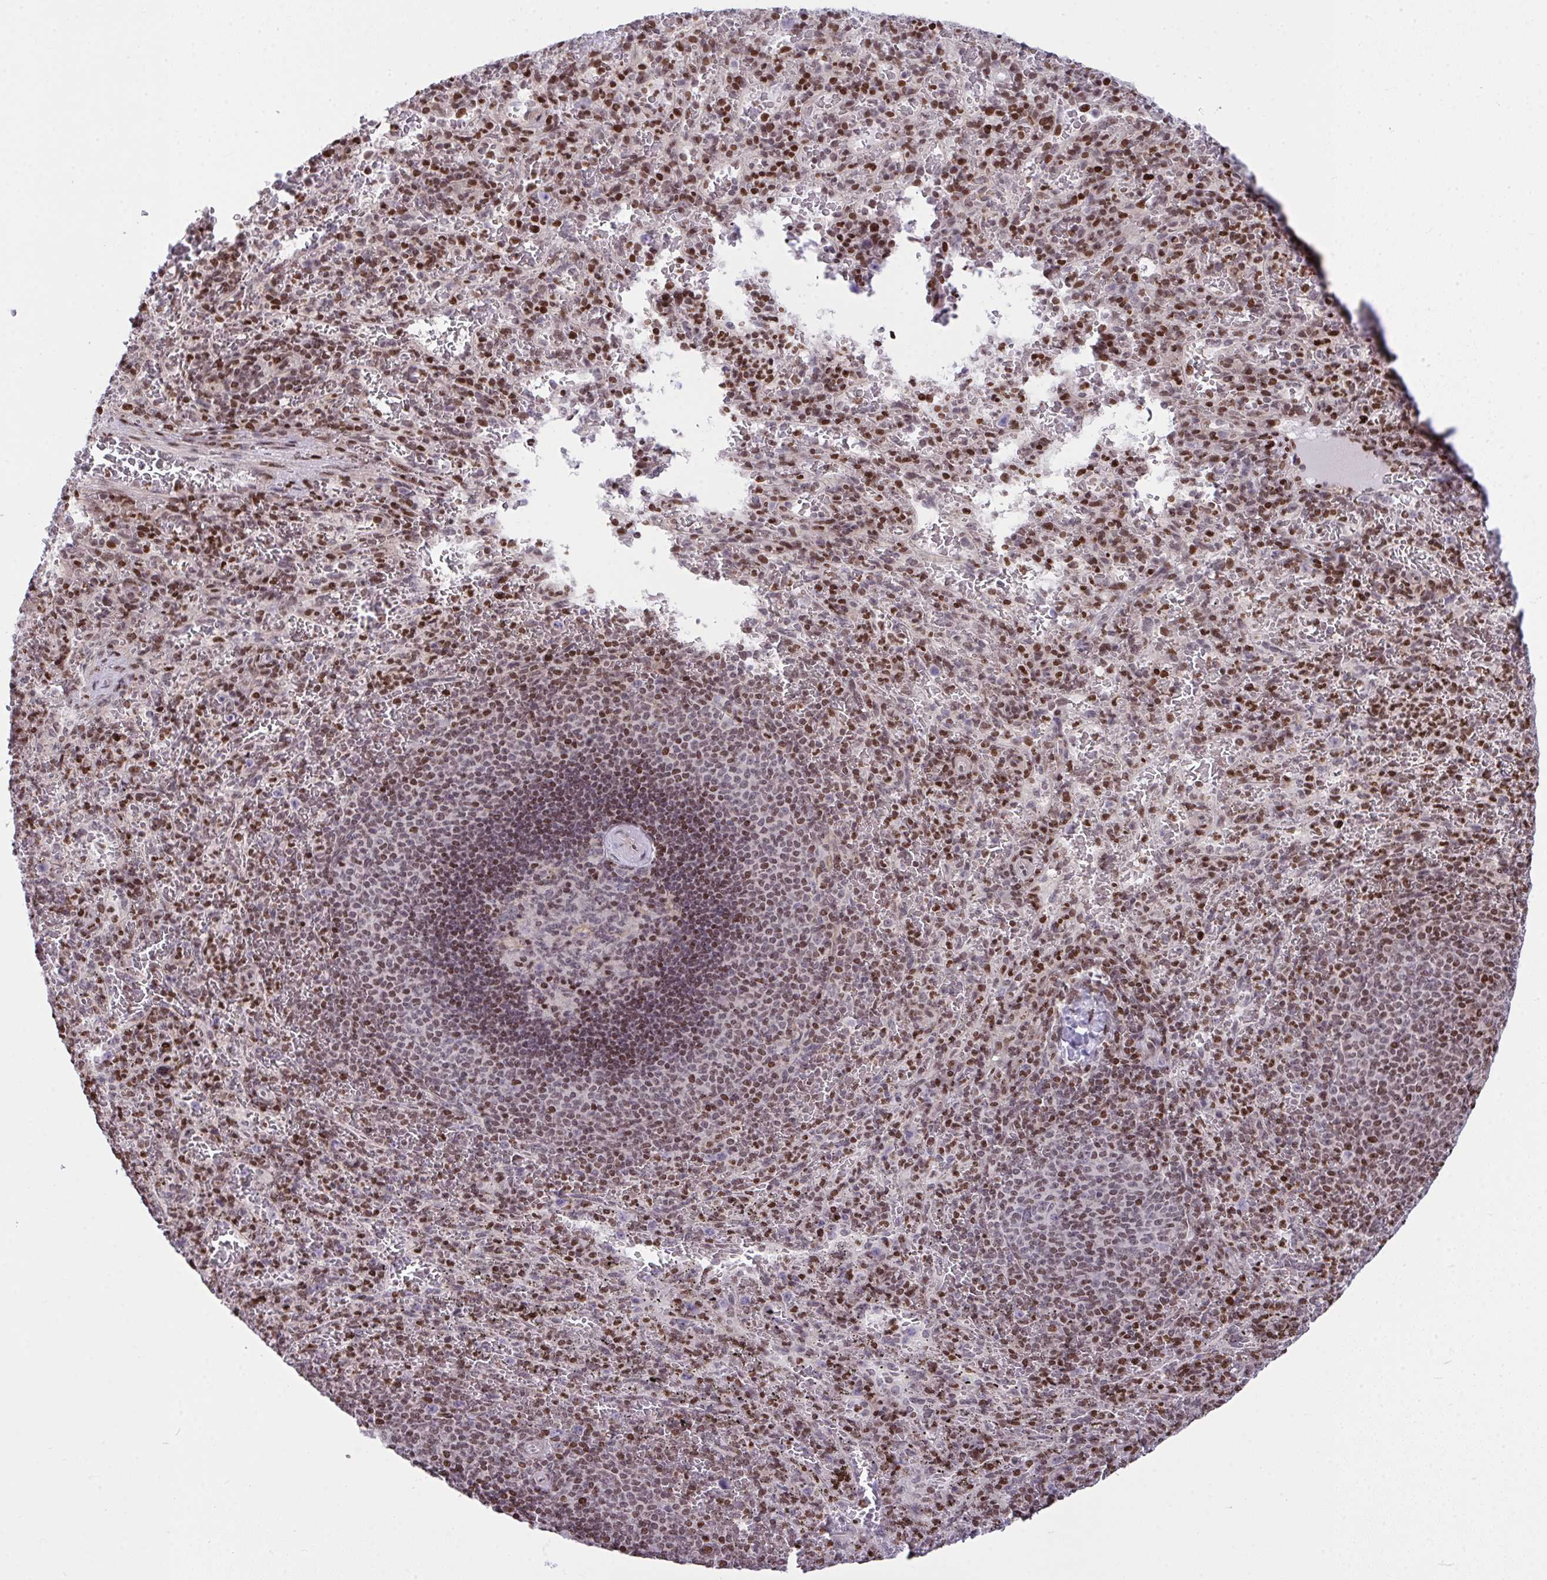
{"staining": {"intensity": "moderate", "quantity": ">75%", "location": "nuclear"}, "tissue": "spleen", "cell_type": "Cells in red pulp", "image_type": "normal", "snomed": [{"axis": "morphology", "description": "Normal tissue, NOS"}, {"axis": "topography", "description": "Spleen"}], "caption": "This micrograph exhibits immunohistochemistry staining of benign human spleen, with medium moderate nuclear expression in approximately >75% of cells in red pulp.", "gene": "RAPGEF5", "patient": {"sex": "male", "age": 57}}